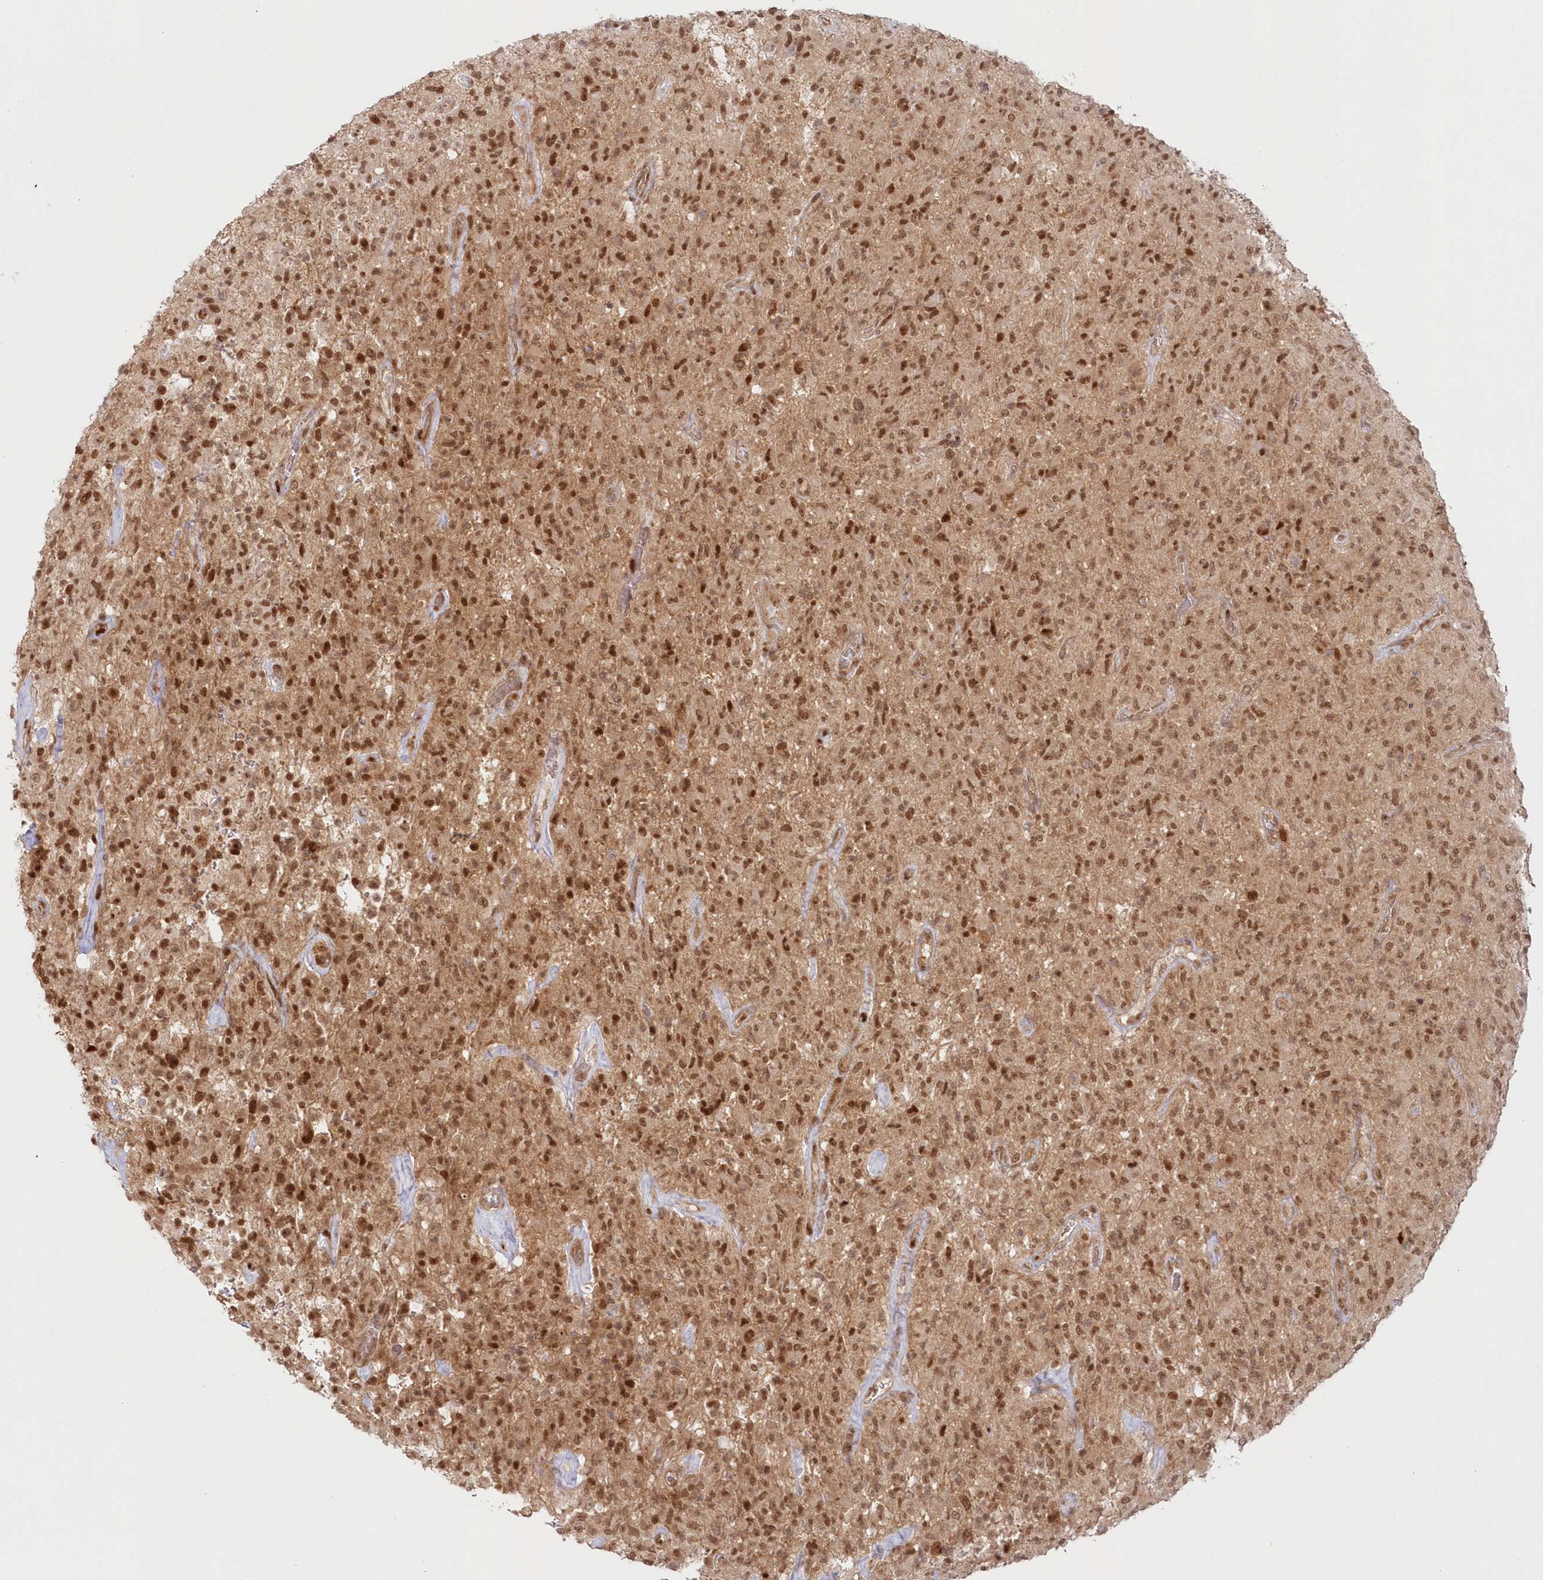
{"staining": {"intensity": "moderate", "quantity": ">75%", "location": "cytoplasmic/membranous,nuclear"}, "tissue": "glioma", "cell_type": "Tumor cells", "image_type": "cancer", "snomed": [{"axis": "morphology", "description": "Glioma, malignant, High grade"}, {"axis": "topography", "description": "Brain"}], "caption": "The immunohistochemical stain shows moderate cytoplasmic/membranous and nuclear staining in tumor cells of malignant high-grade glioma tissue. The staining was performed using DAB (3,3'-diaminobenzidine) to visualize the protein expression in brown, while the nuclei were stained in blue with hematoxylin (Magnification: 20x).", "gene": "TOGARAM2", "patient": {"sex": "female", "age": 57}}